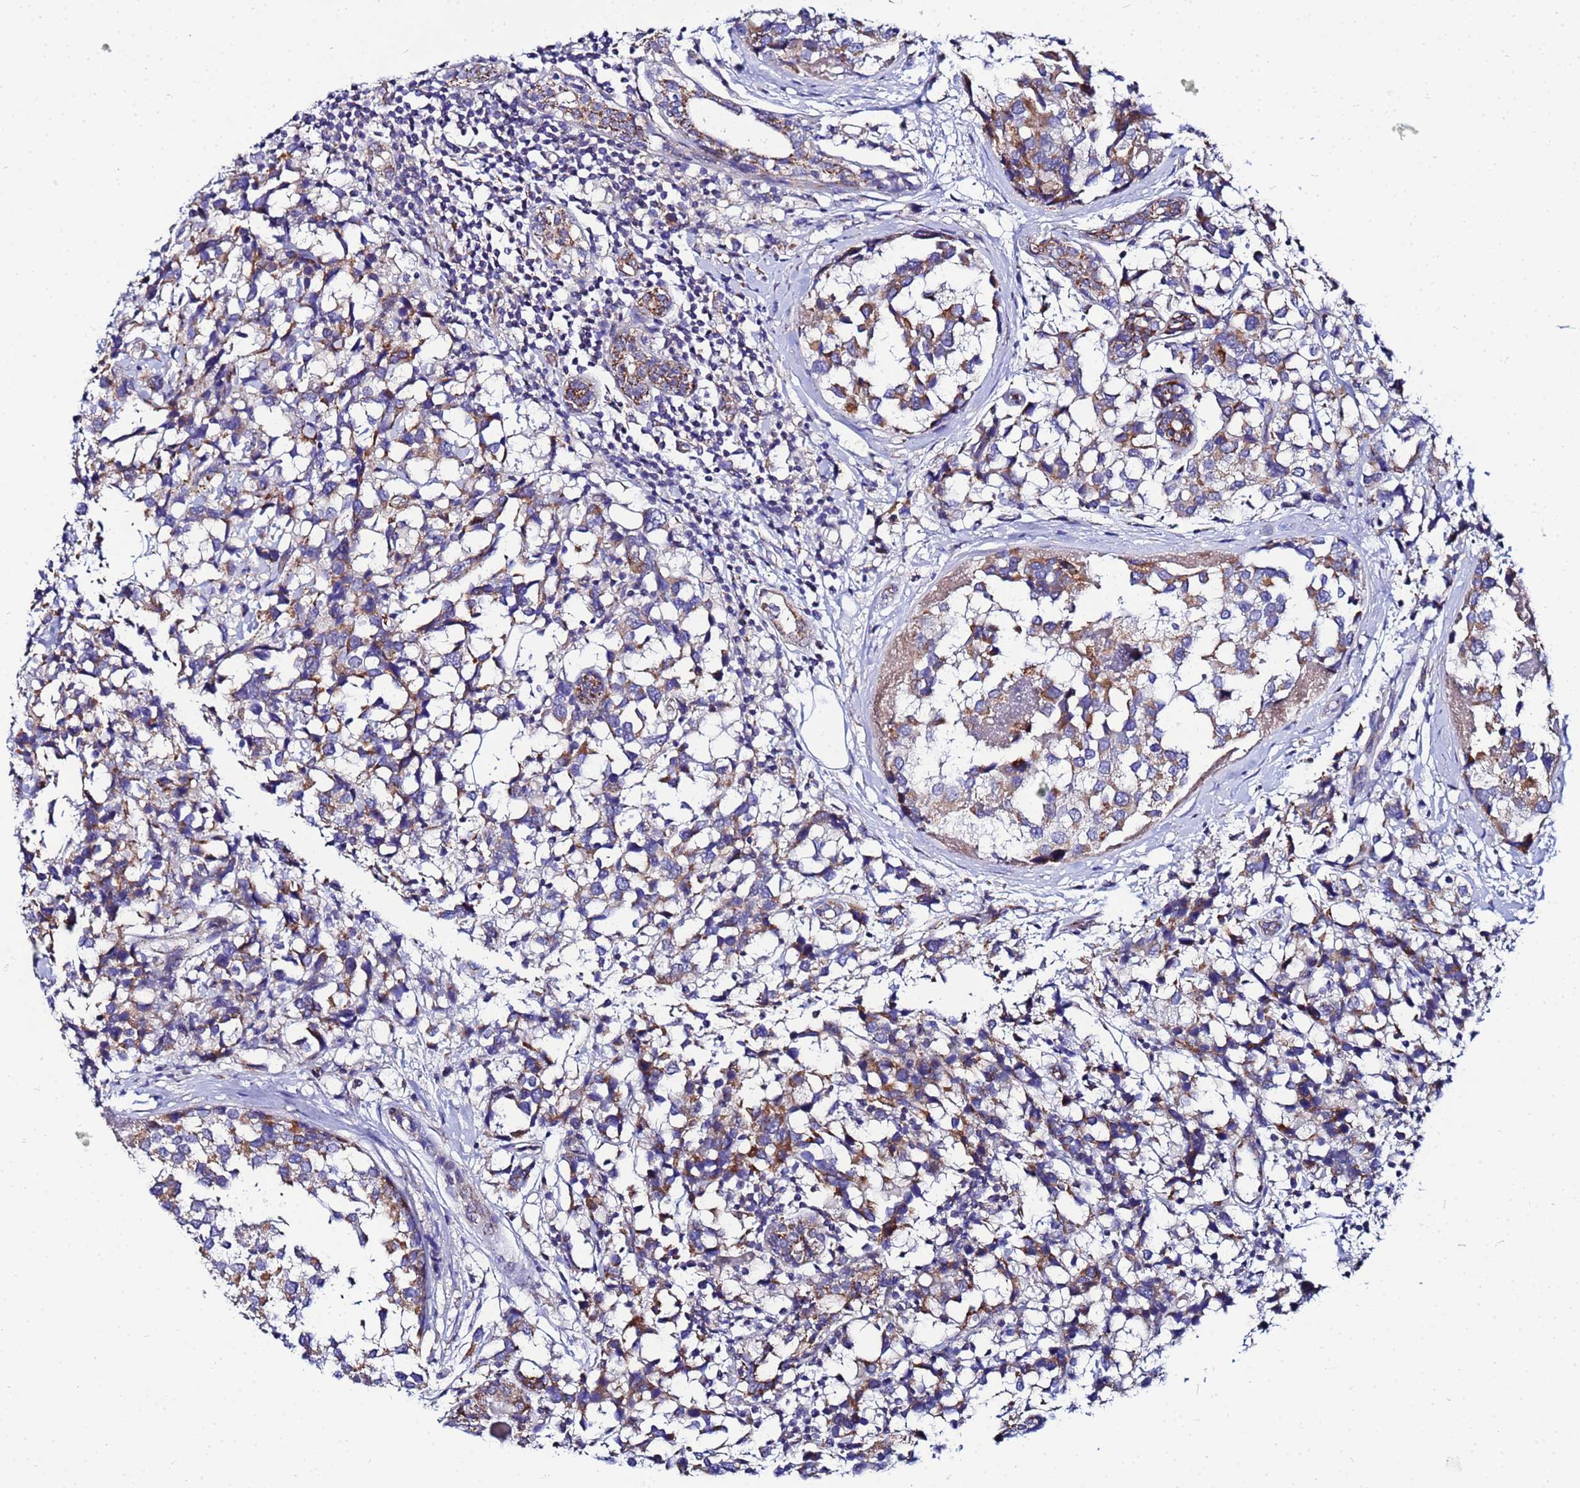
{"staining": {"intensity": "moderate", "quantity": ">75%", "location": "cytoplasmic/membranous"}, "tissue": "breast cancer", "cell_type": "Tumor cells", "image_type": "cancer", "snomed": [{"axis": "morphology", "description": "Lobular carcinoma"}, {"axis": "topography", "description": "Breast"}], "caption": "Breast cancer (lobular carcinoma) stained for a protein (brown) demonstrates moderate cytoplasmic/membranous positive expression in approximately >75% of tumor cells.", "gene": "FAHD2A", "patient": {"sex": "female", "age": 59}}